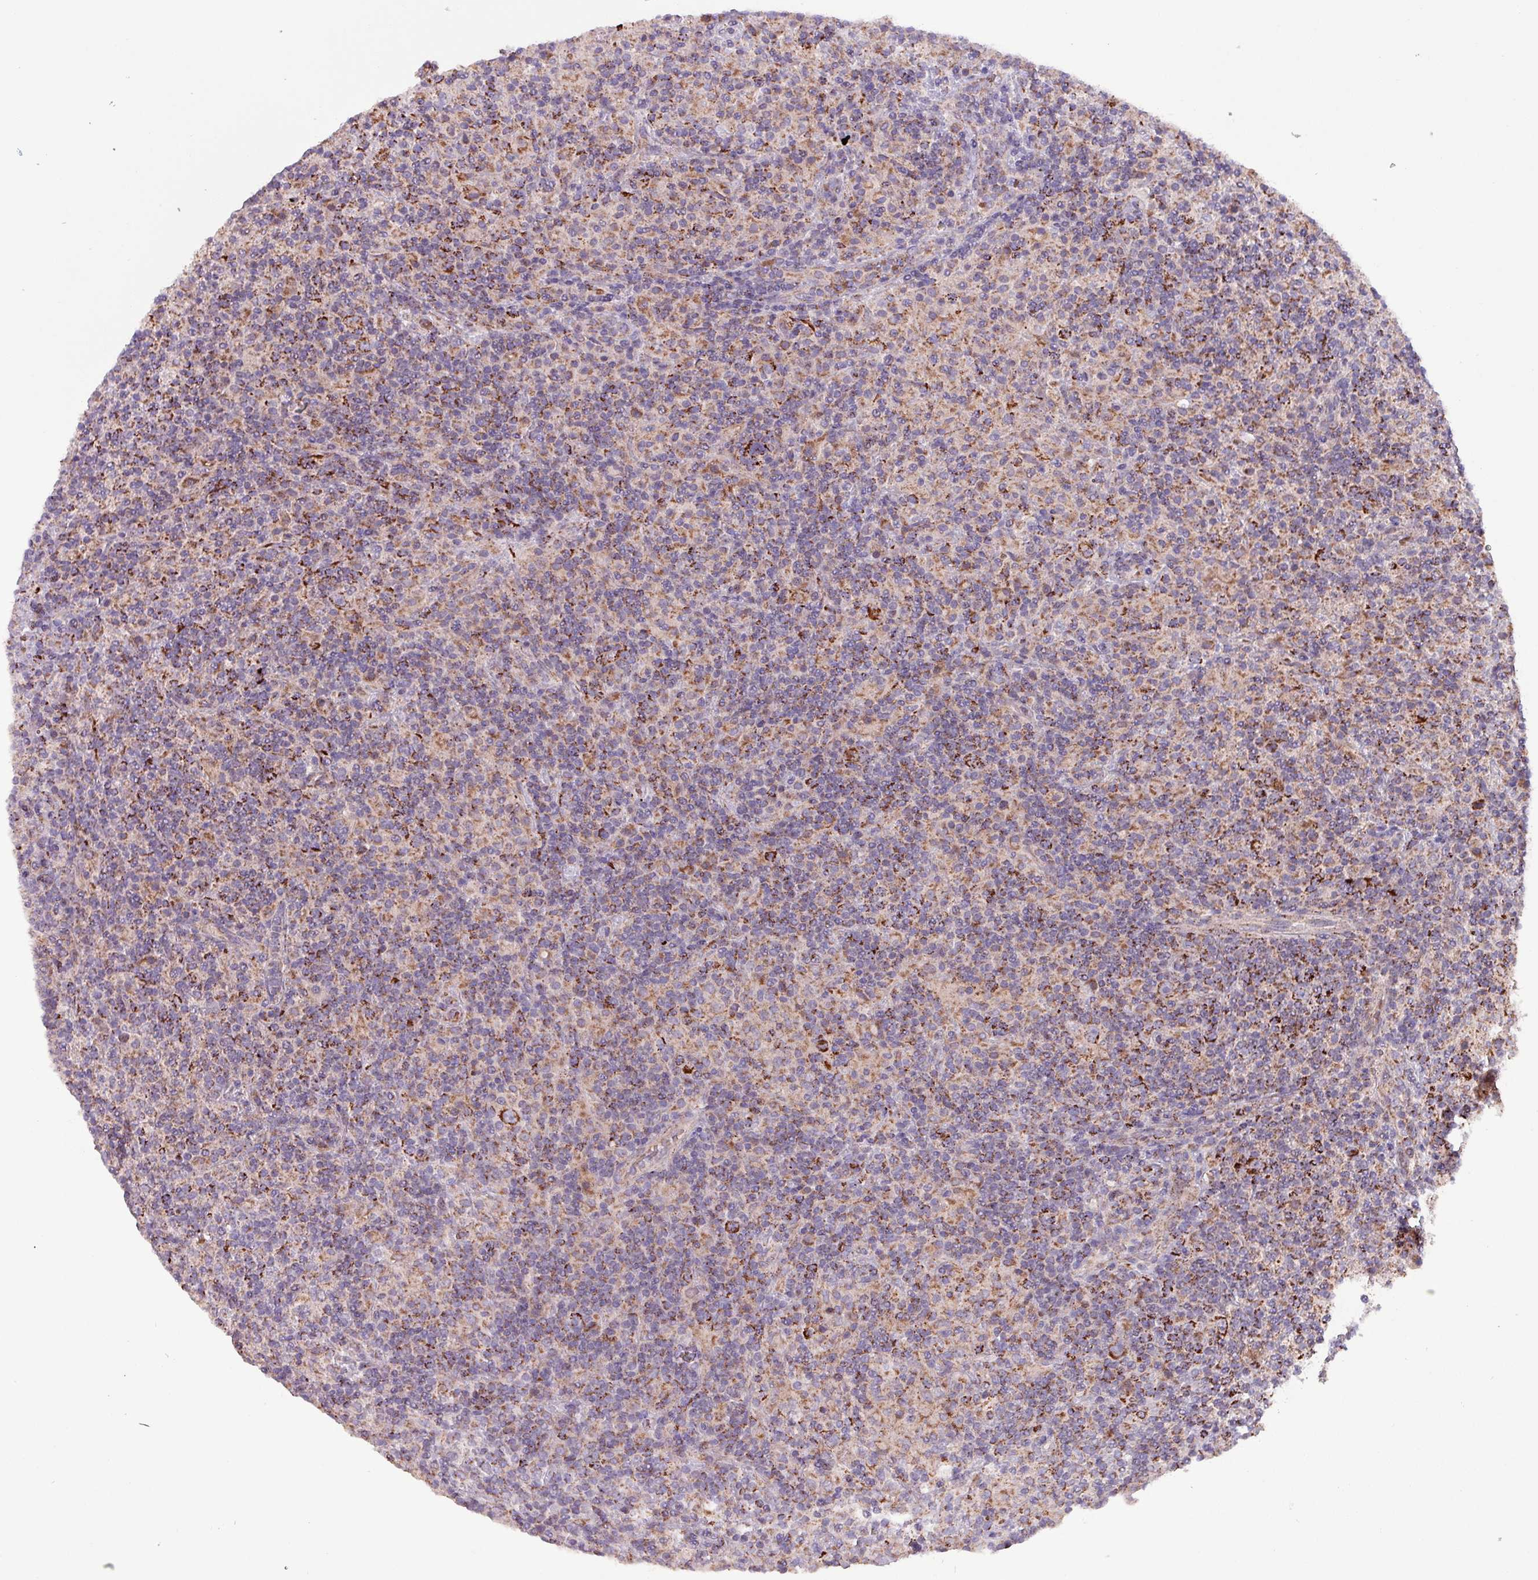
{"staining": {"intensity": "strong", "quantity": ">75%", "location": "cytoplasmic/membranous"}, "tissue": "lymphoma", "cell_type": "Tumor cells", "image_type": "cancer", "snomed": [{"axis": "morphology", "description": "Hodgkin's disease, NOS"}, {"axis": "topography", "description": "Lymph node"}], "caption": "This is a histology image of immunohistochemistry (IHC) staining of lymphoma, which shows strong expression in the cytoplasmic/membranous of tumor cells.", "gene": "ZNF322", "patient": {"sex": "male", "age": 70}}